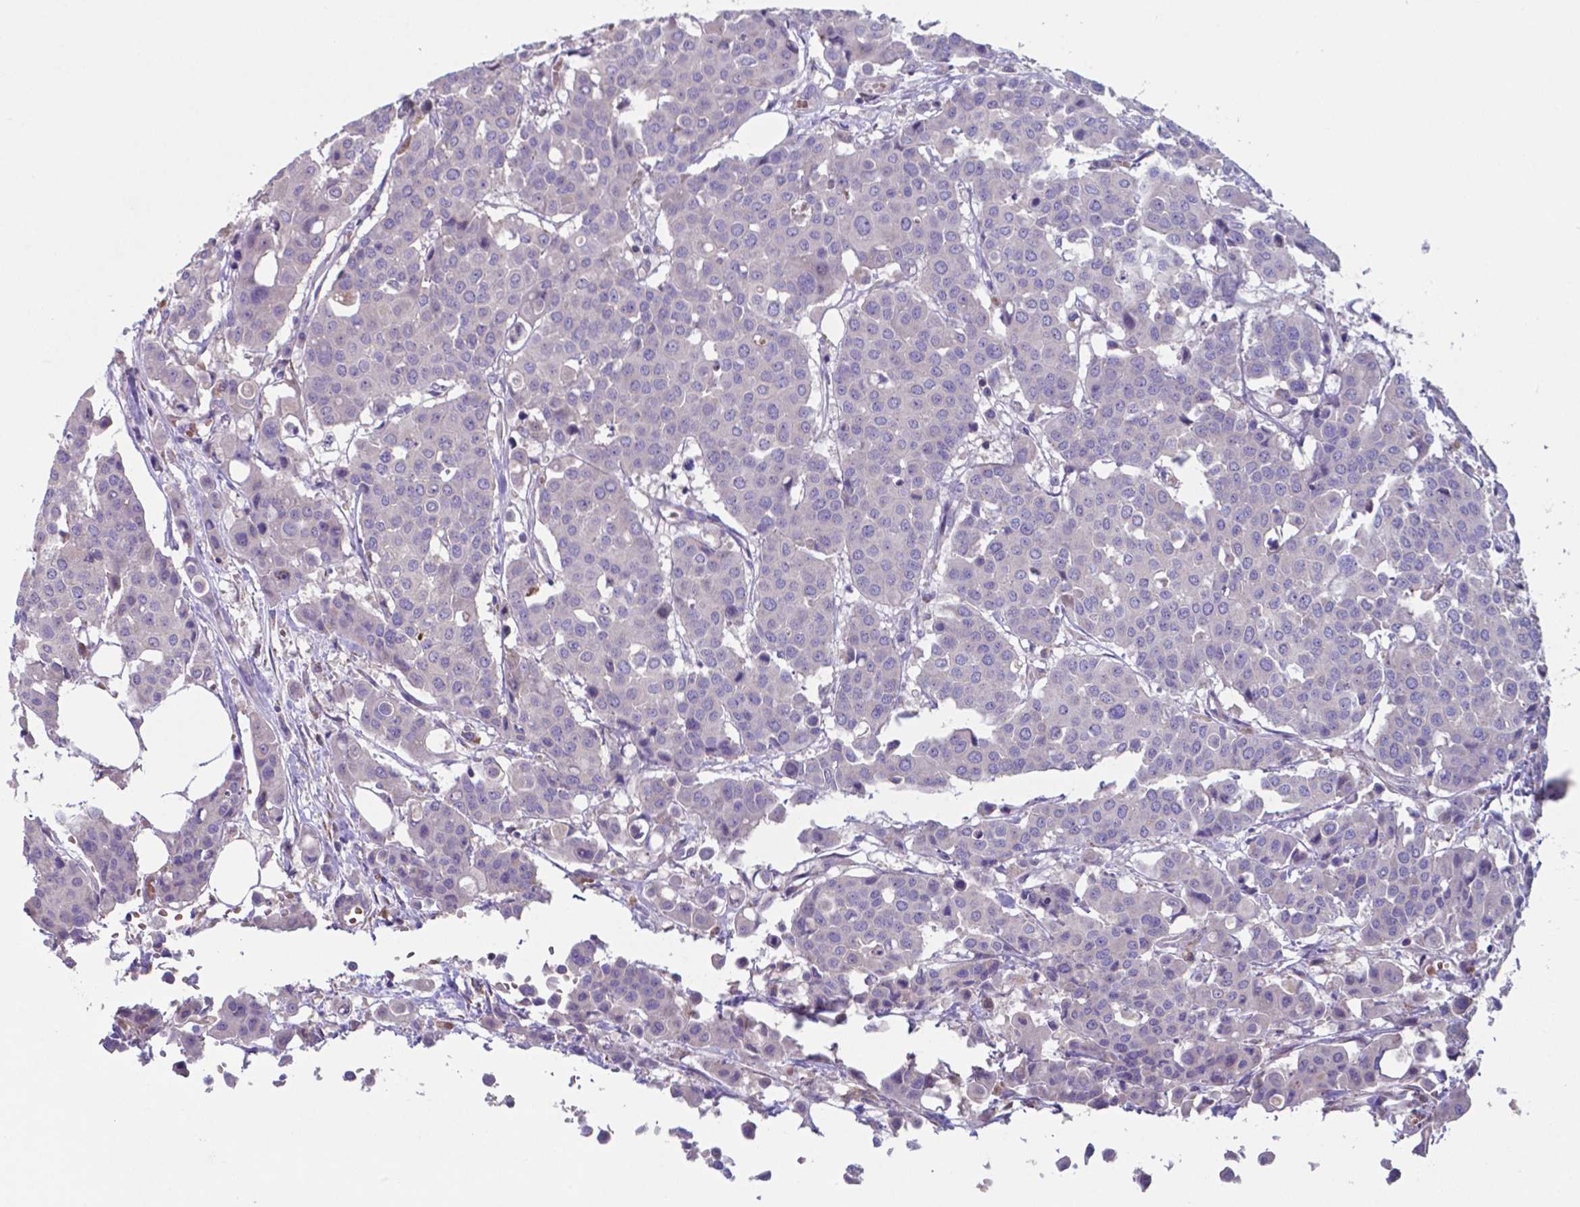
{"staining": {"intensity": "negative", "quantity": "none", "location": "none"}, "tissue": "carcinoid", "cell_type": "Tumor cells", "image_type": "cancer", "snomed": [{"axis": "morphology", "description": "Carcinoid, malignant, NOS"}, {"axis": "topography", "description": "Colon"}], "caption": "There is no significant staining in tumor cells of malignant carcinoid.", "gene": "TYRO3", "patient": {"sex": "male", "age": 81}}